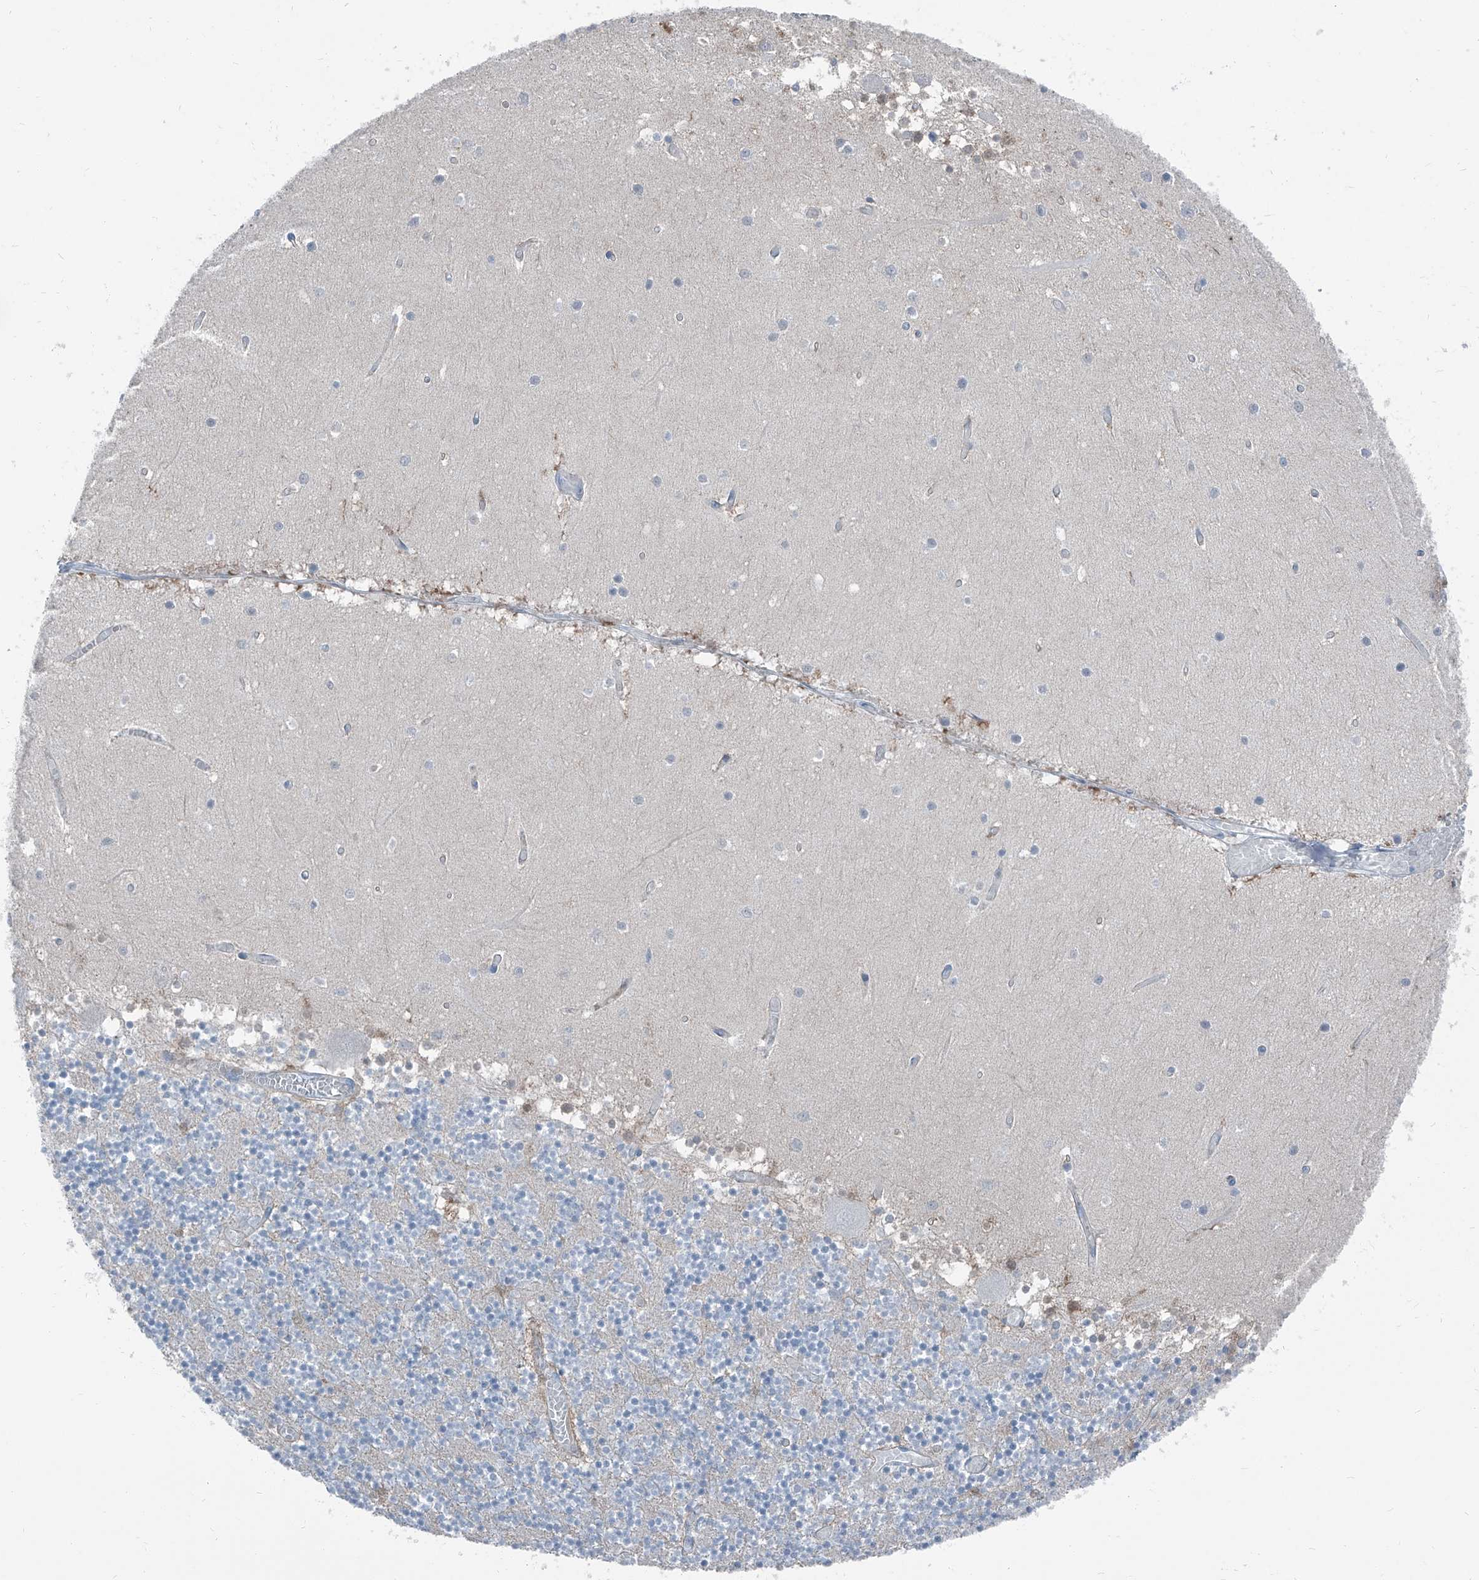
{"staining": {"intensity": "negative", "quantity": "none", "location": "none"}, "tissue": "cerebellum", "cell_type": "Cells in granular layer", "image_type": "normal", "snomed": [{"axis": "morphology", "description": "Normal tissue, NOS"}, {"axis": "topography", "description": "Cerebellum"}], "caption": "DAB immunohistochemical staining of normal cerebellum demonstrates no significant positivity in cells in granular layer.", "gene": "RGN", "patient": {"sex": "female", "age": 28}}